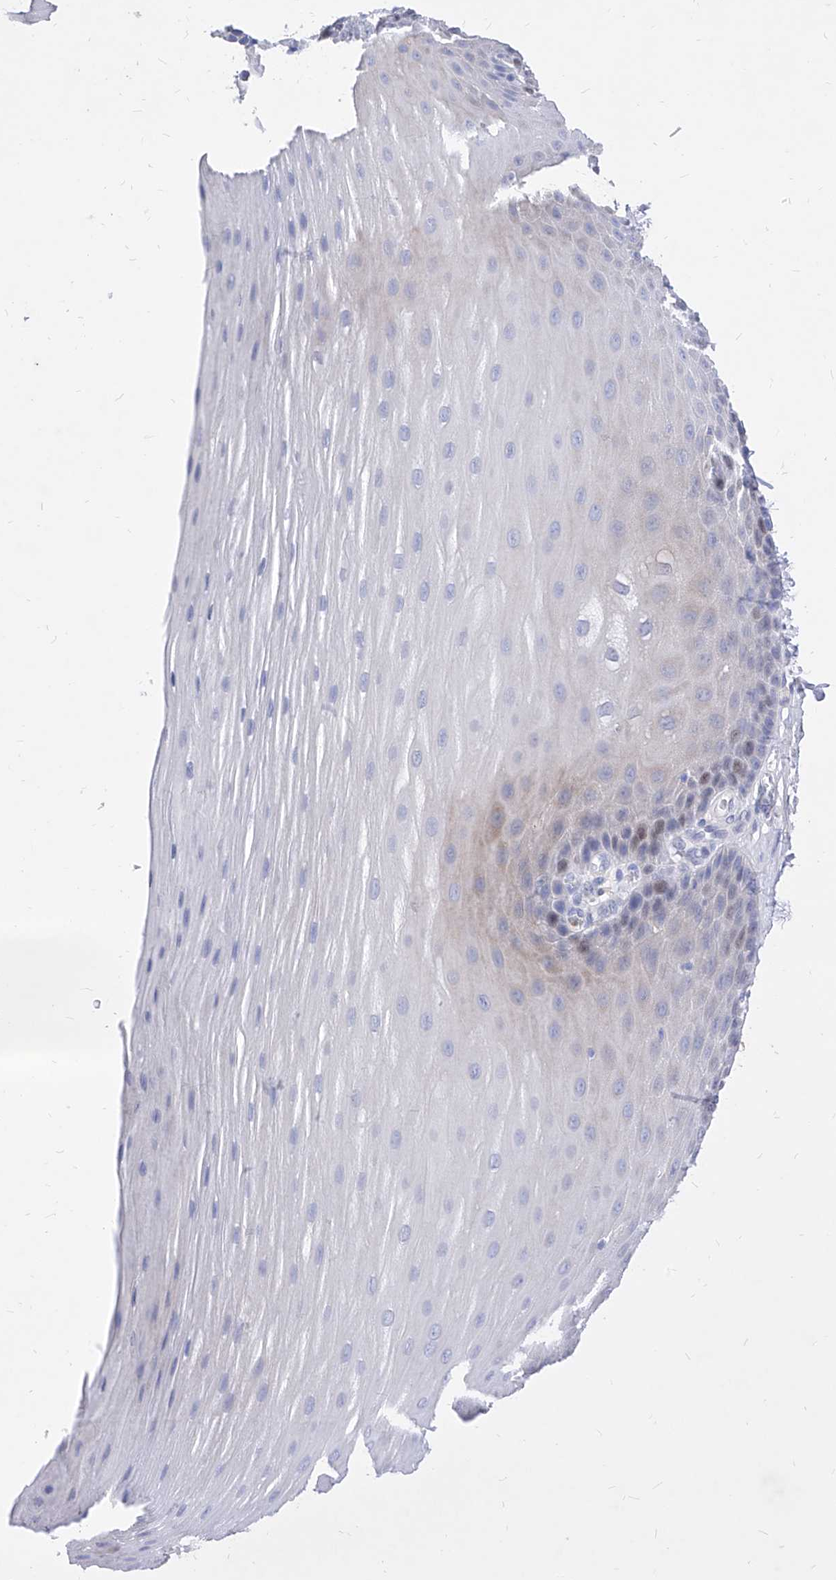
{"staining": {"intensity": "negative", "quantity": "none", "location": "none"}, "tissue": "esophagus", "cell_type": "Squamous epithelial cells", "image_type": "normal", "snomed": [{"axis": "morphology", "description": "Normal tissue, NOS"}, {"axis": "topography", "description": "Esophagus"}], "caption": "A micrograph of human esophagus is negative for staining in squamous epithelial cells. (Immunohistochemistry, brightfield microscopy, high magnification).", "gene": "VAX1", "patient": {"sex": "male", "age": 62}}